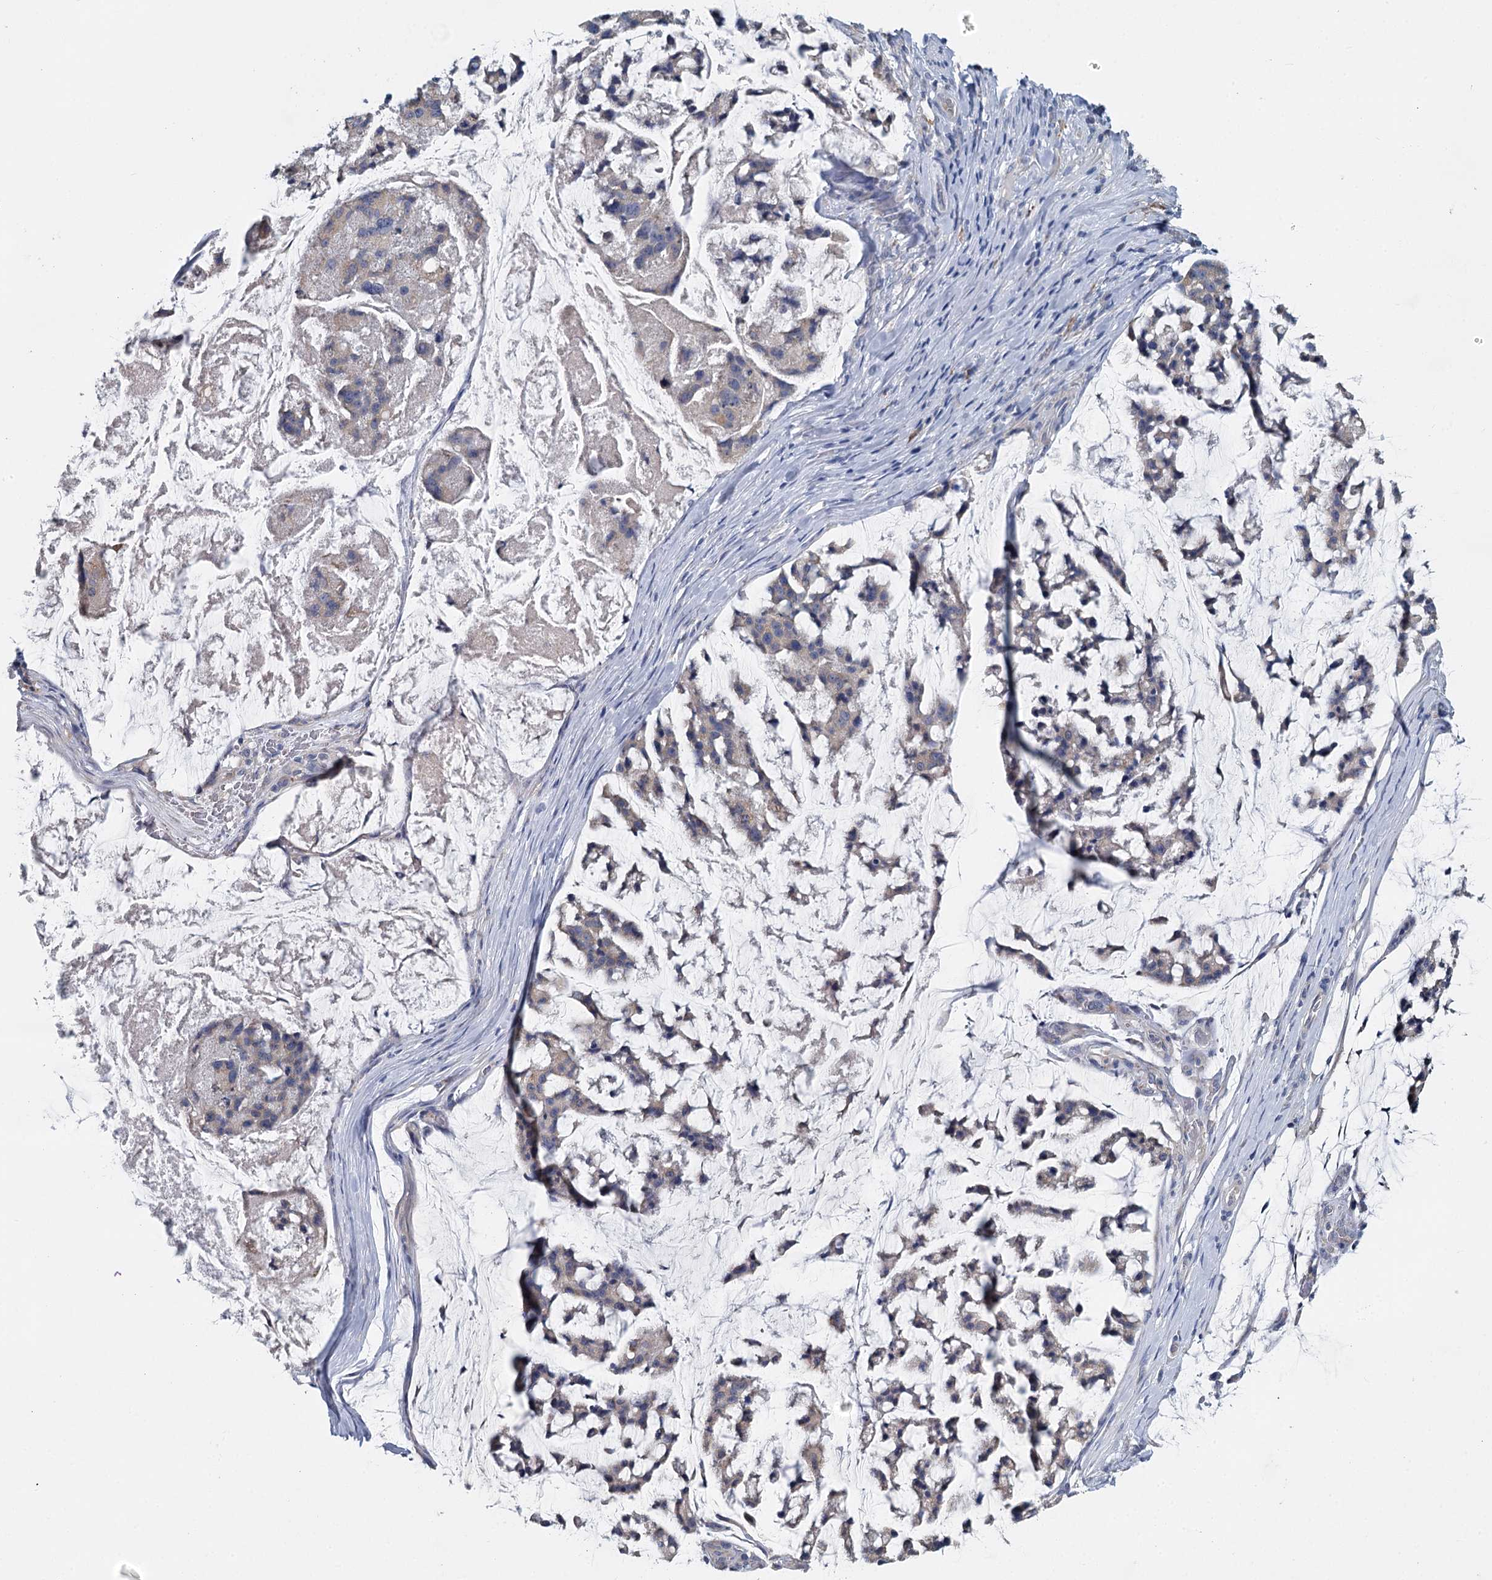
{"staining": {"intensity": "negative", "quantity": "none", "location": "none"}, "tissue": "stomach cancer", "cell_type": "Tumor cells", "image_type": "cancer", "snomed": [{"axis": "morphology", "description": "Adenocarcinoma, NOS"}, {"axis": "topography", "description": "Stomach, lower"}], "caption": "There is no significant positivity in tumor cells of stomach cancer (adenocarcinoma).", "gene": "ANKRD16", "patient": {"sex": "male", "age": 67}}